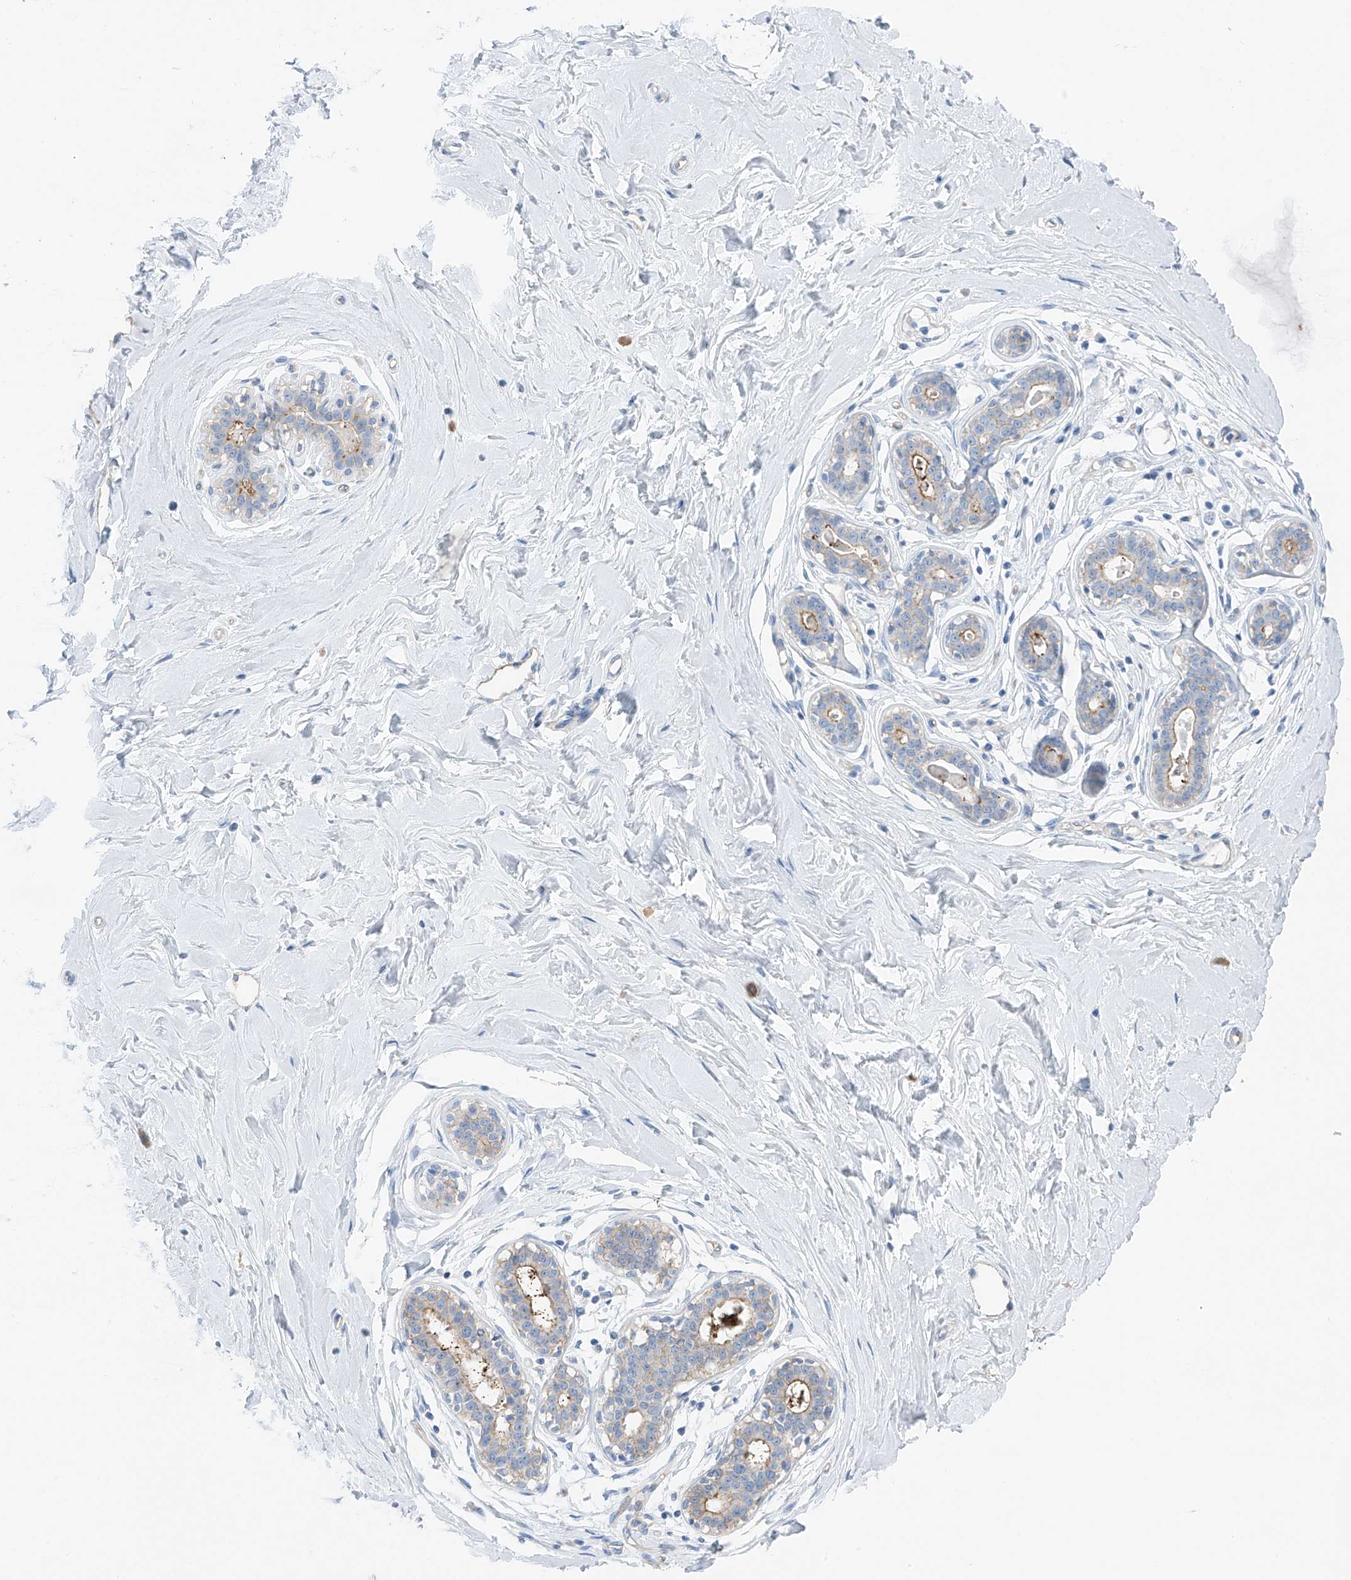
{"staining": {"intensity": "negative", "quantity": "none", "location": "none"}, "tissue": "breast", "cell_type": "Adipocytes", "image_type": "normal", "snomed": [{"axis": "morphology", "description": "Normal tissue, NOS"}, {"axis": "morphology", "description": "Adenoma, NOS"}, {"axis": "topography", "description": "Breast"}], "caption": "An immunohistochemistry photomicrograph of normal breast is shown. There is no staining in adipocytes of breast. (IHC, brightfield microscopy, high magnification).", "gene": "ITGA9", "patient": {"sex": "female", "age": 23}}